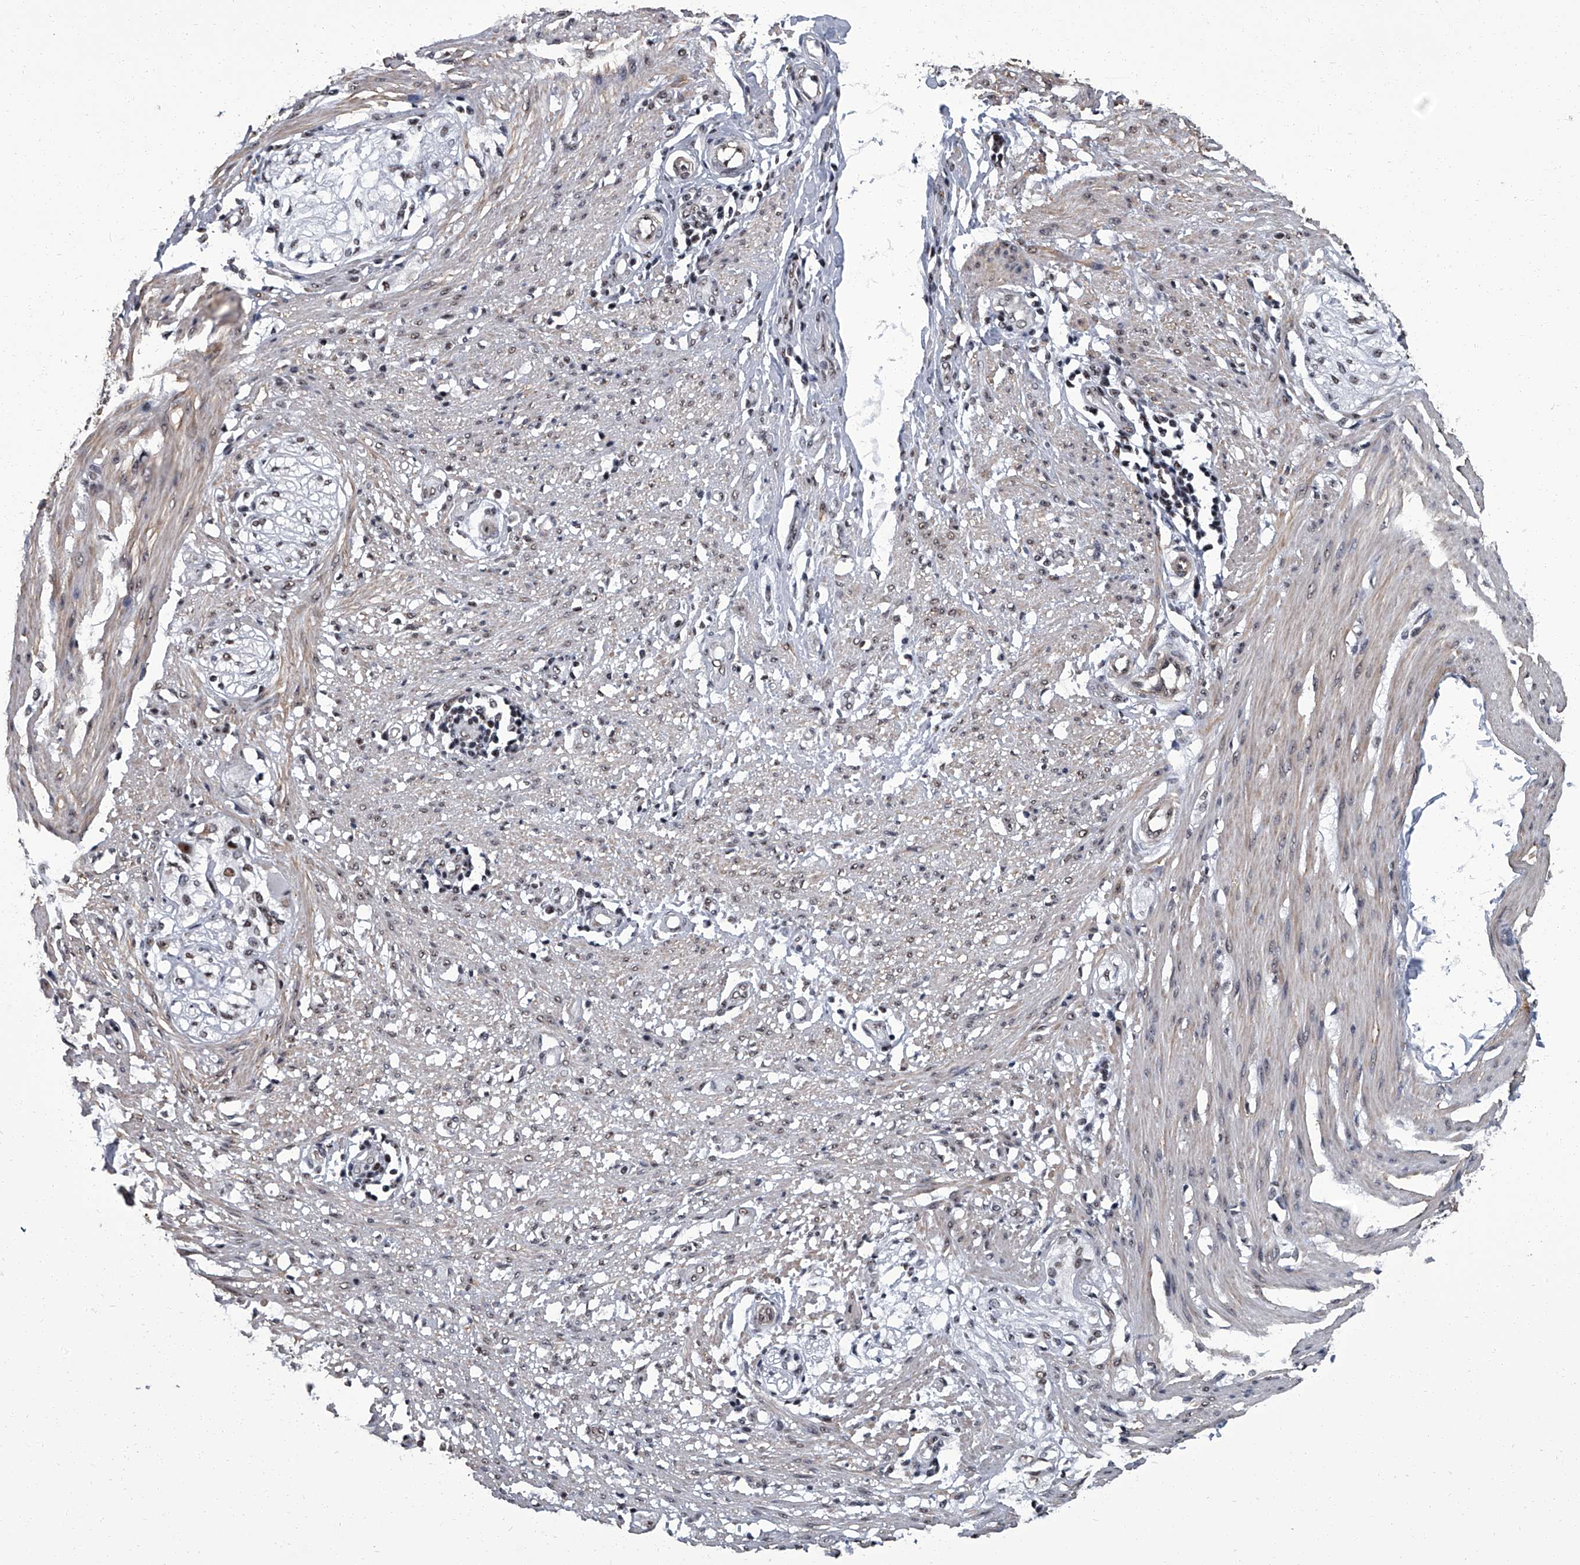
{"staining": {"intensity": "weak", "quantity": "25%-75%", "location": "cytoplasmic/membranous,nuclear"}, "tissue": "smooth muscle", "cell_type": "Smooth muscle cells", "image_type": "normal", "snomed": [{"axis": "morphology", "description": "Normal tissue, NOS"}, {"axis": "morphology", "description": "Adenocarcinoma, NOS"}, {"axis": "topography", "description": "Colon"}, {"axis": "topography", "description": "Peripheral nerve tissue"}], "caption": "Immunohistochemical staining of benign human smooth muscle demonstrates low levels of weak cytoplasmic/membranous,nuclear expression in about 25%-75% of smooth muscle cells.", "gene": "ZNF518B", "patient": {"sex": "male", "age": 14}}